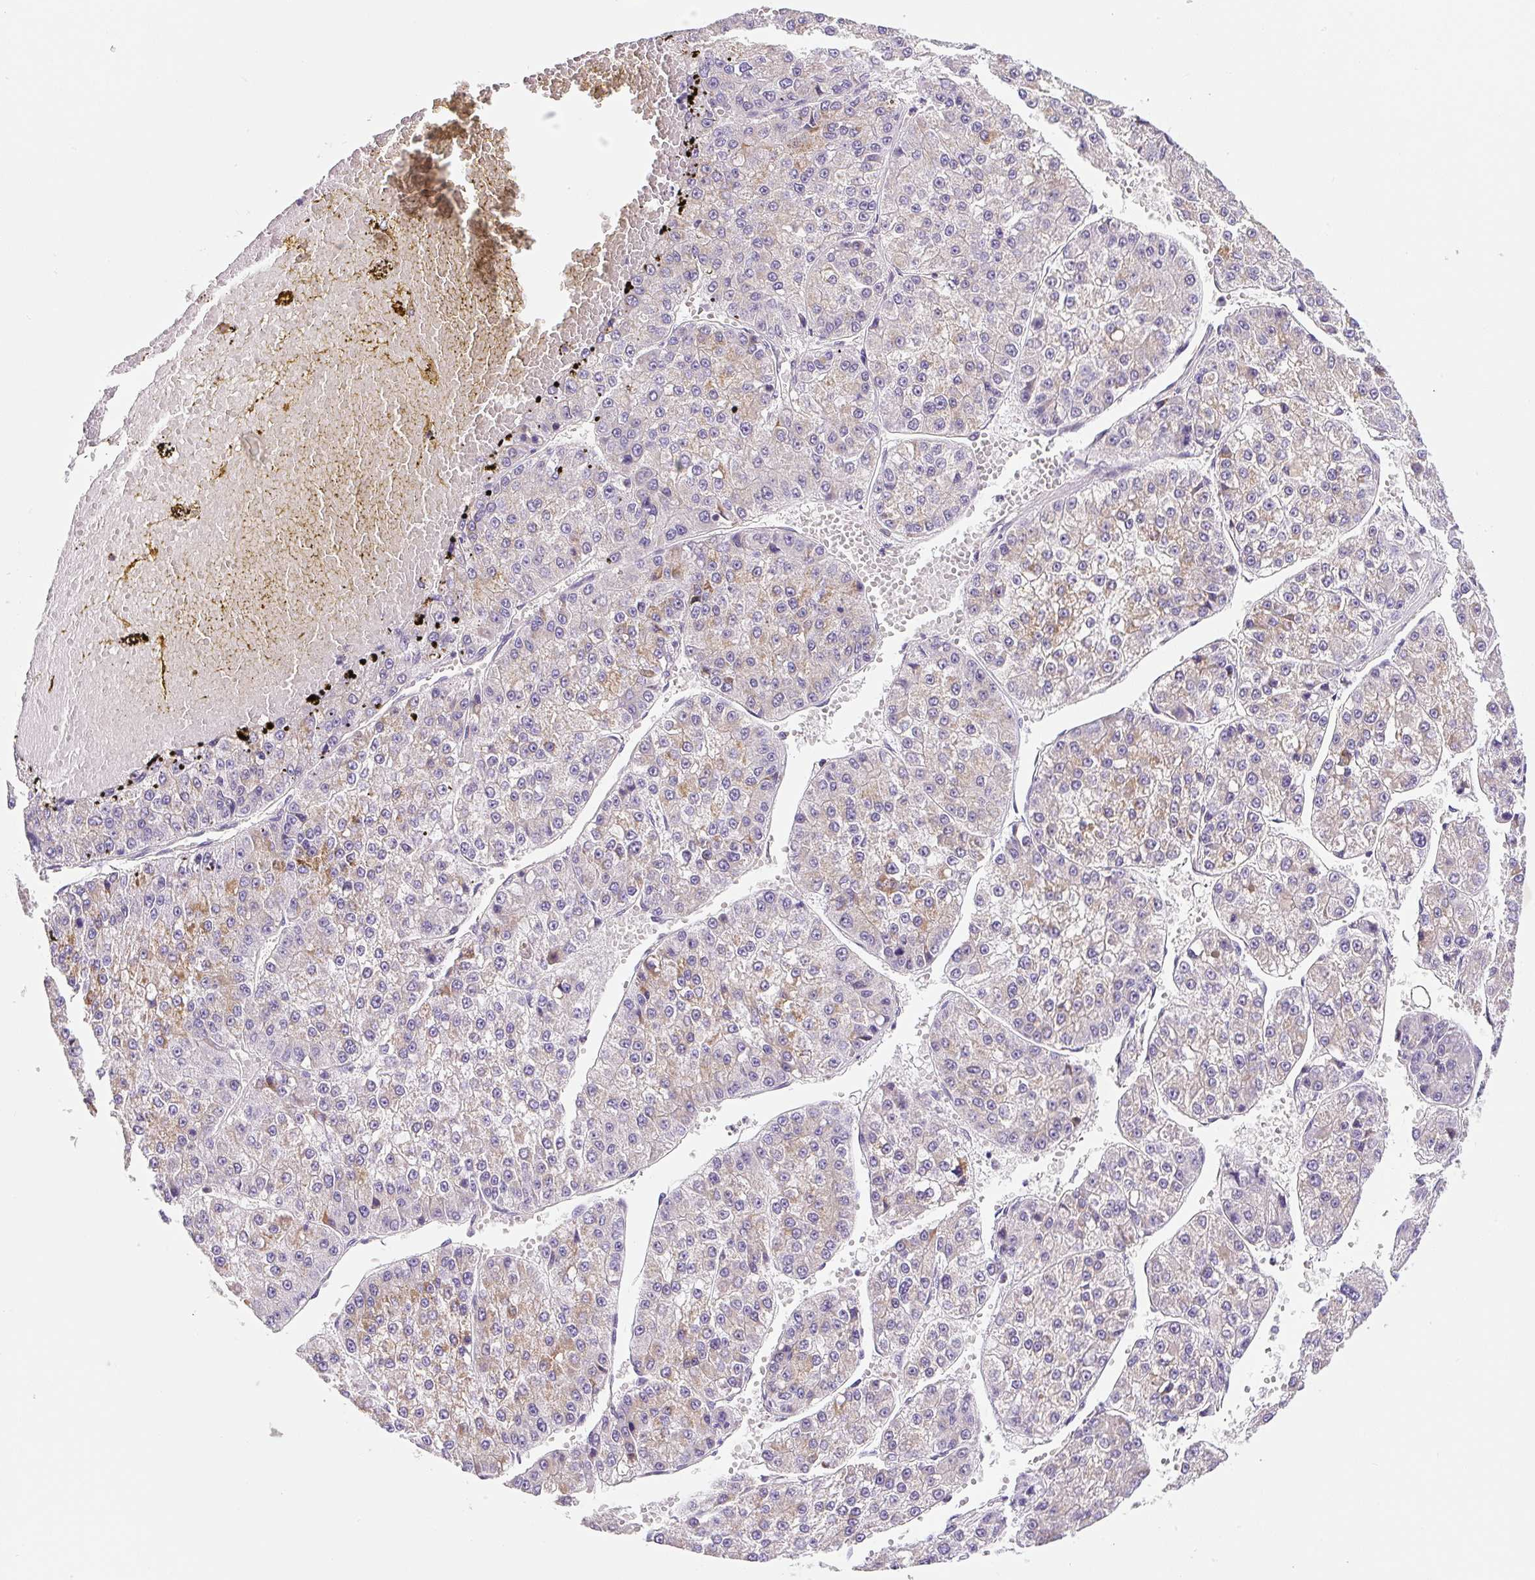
{"staining": {"intensity": "moderate", "quantity": "<25%", "location": "cytoplasmic/membranous"}, "tissue": "liver cancer", "cell_type": "Tumor cells", "image_type": "cancer", "snomed": [{"axis": "morphology", "description": "Carcinoma, Hepatocellular, NOS"}, {"axis": "topography", "description": "Liver"}], "caption": "A high-resolution photomicrograph shows immunohistochemistry (IHC) staining of hepatocellular carcinoma (liver), which displays moderate cytoplasmic/membranous expression in about <25% of tumor cells. Using DAB (brown) and hematoxylin (blue) stains, captured at high magnification using brightfield microscopy.", "gene": "PLA2G4A", "patient": {"sex": "female", "age": 73}}